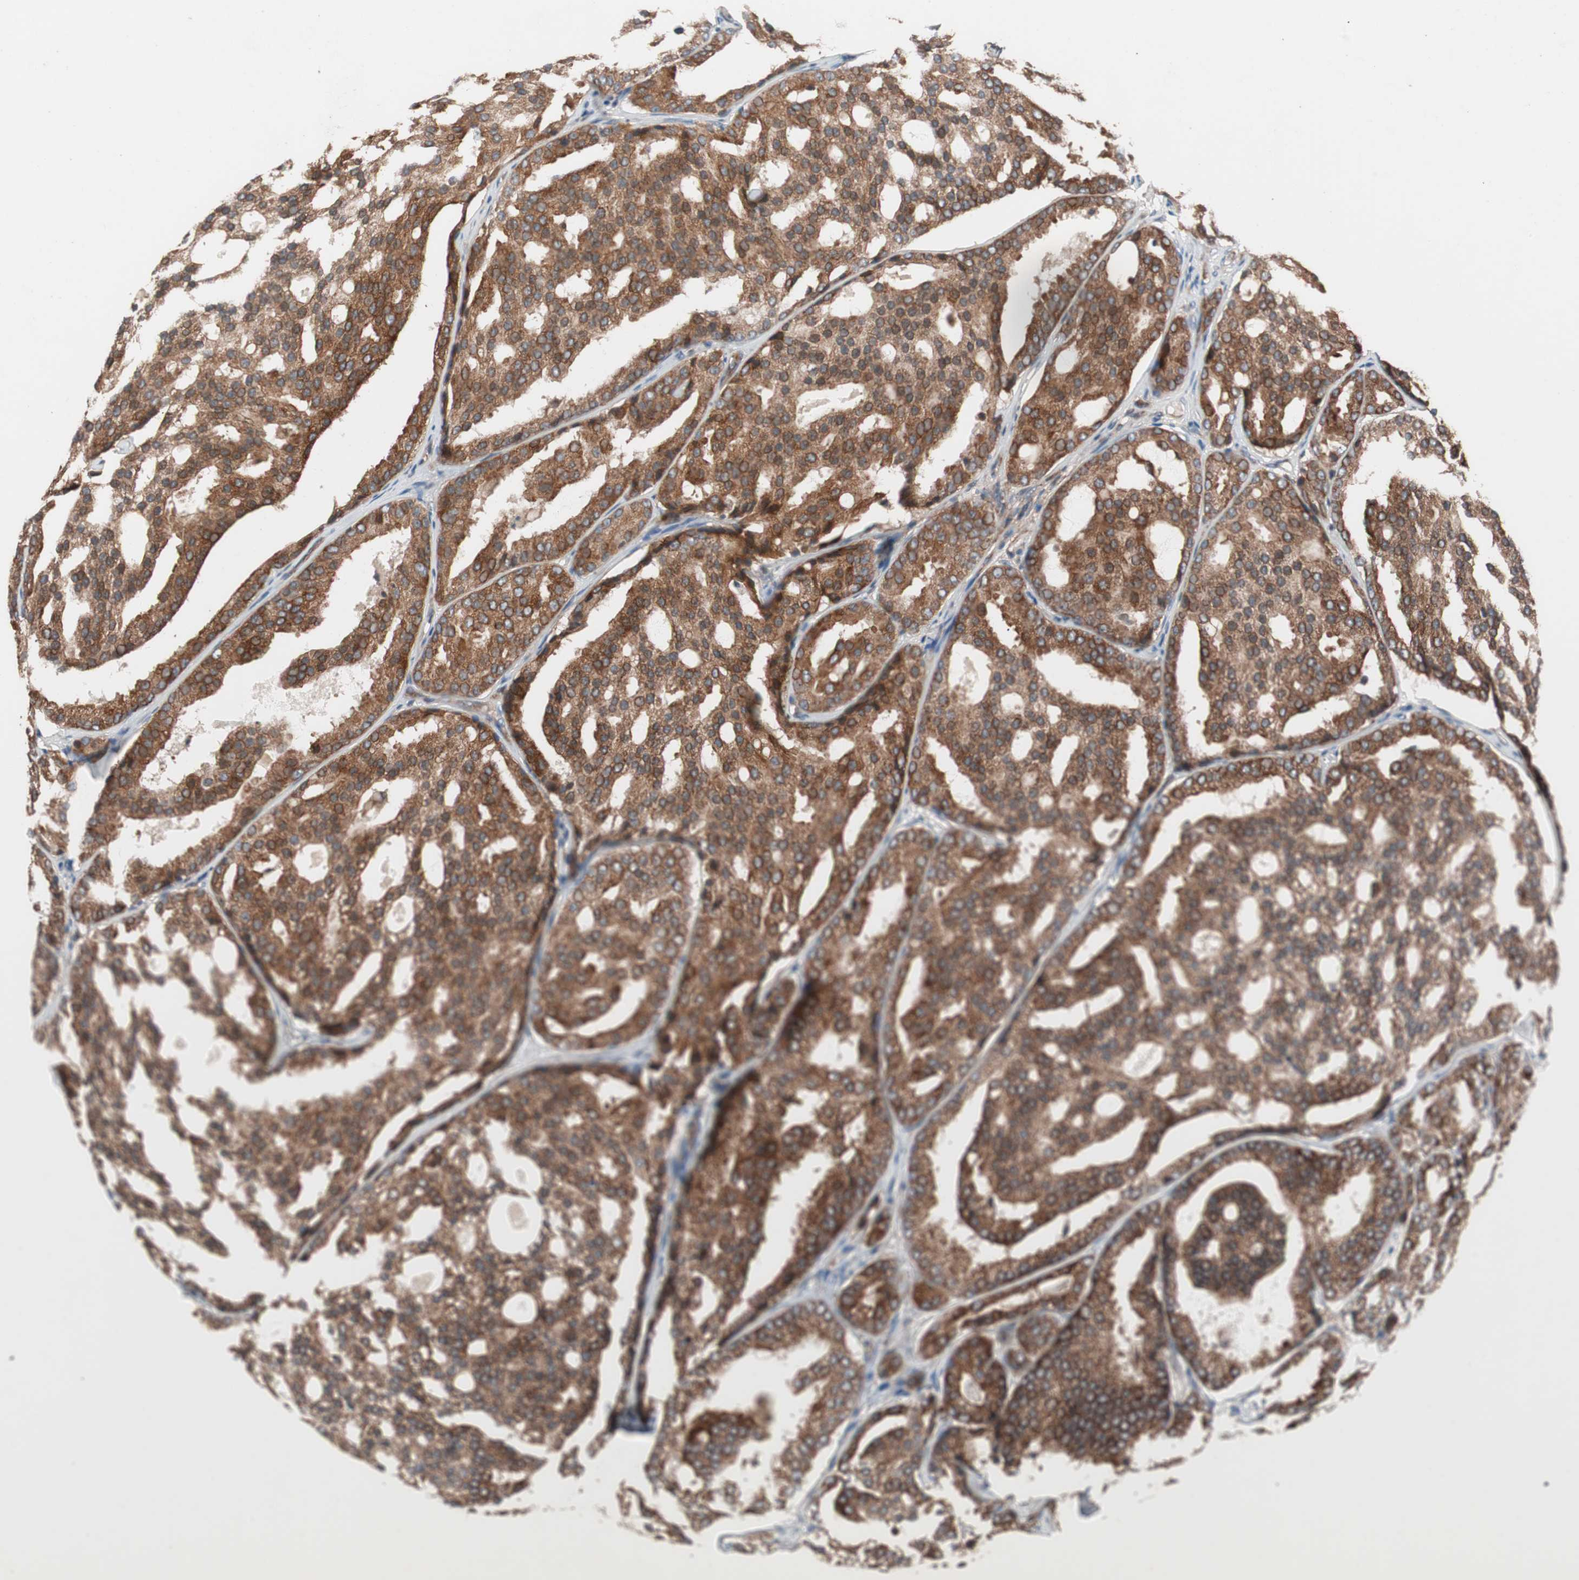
{"staining": {"intensity": "strong", "quantity": ">75%", "location": "cytoplasmic/membranous"}, "tissue": "prostate cancer", "cell_type": "Tumor cells", "image_type": "cancer", "snomed": [{"axis": "morphology", "description": "Adenocarcinoma, High grade"}, {"axis": "topography", "description": "Prostate"}], "caption": "Prostate cancer (high-grade adenocarcinoma) tissue demonstrates strong cytoplasmic/membranous staining in about >75% of tumor cells, visualized by immunohistochemistry.", "gene": "FAAH", "patient": {"sex": "male", "age": 64}}